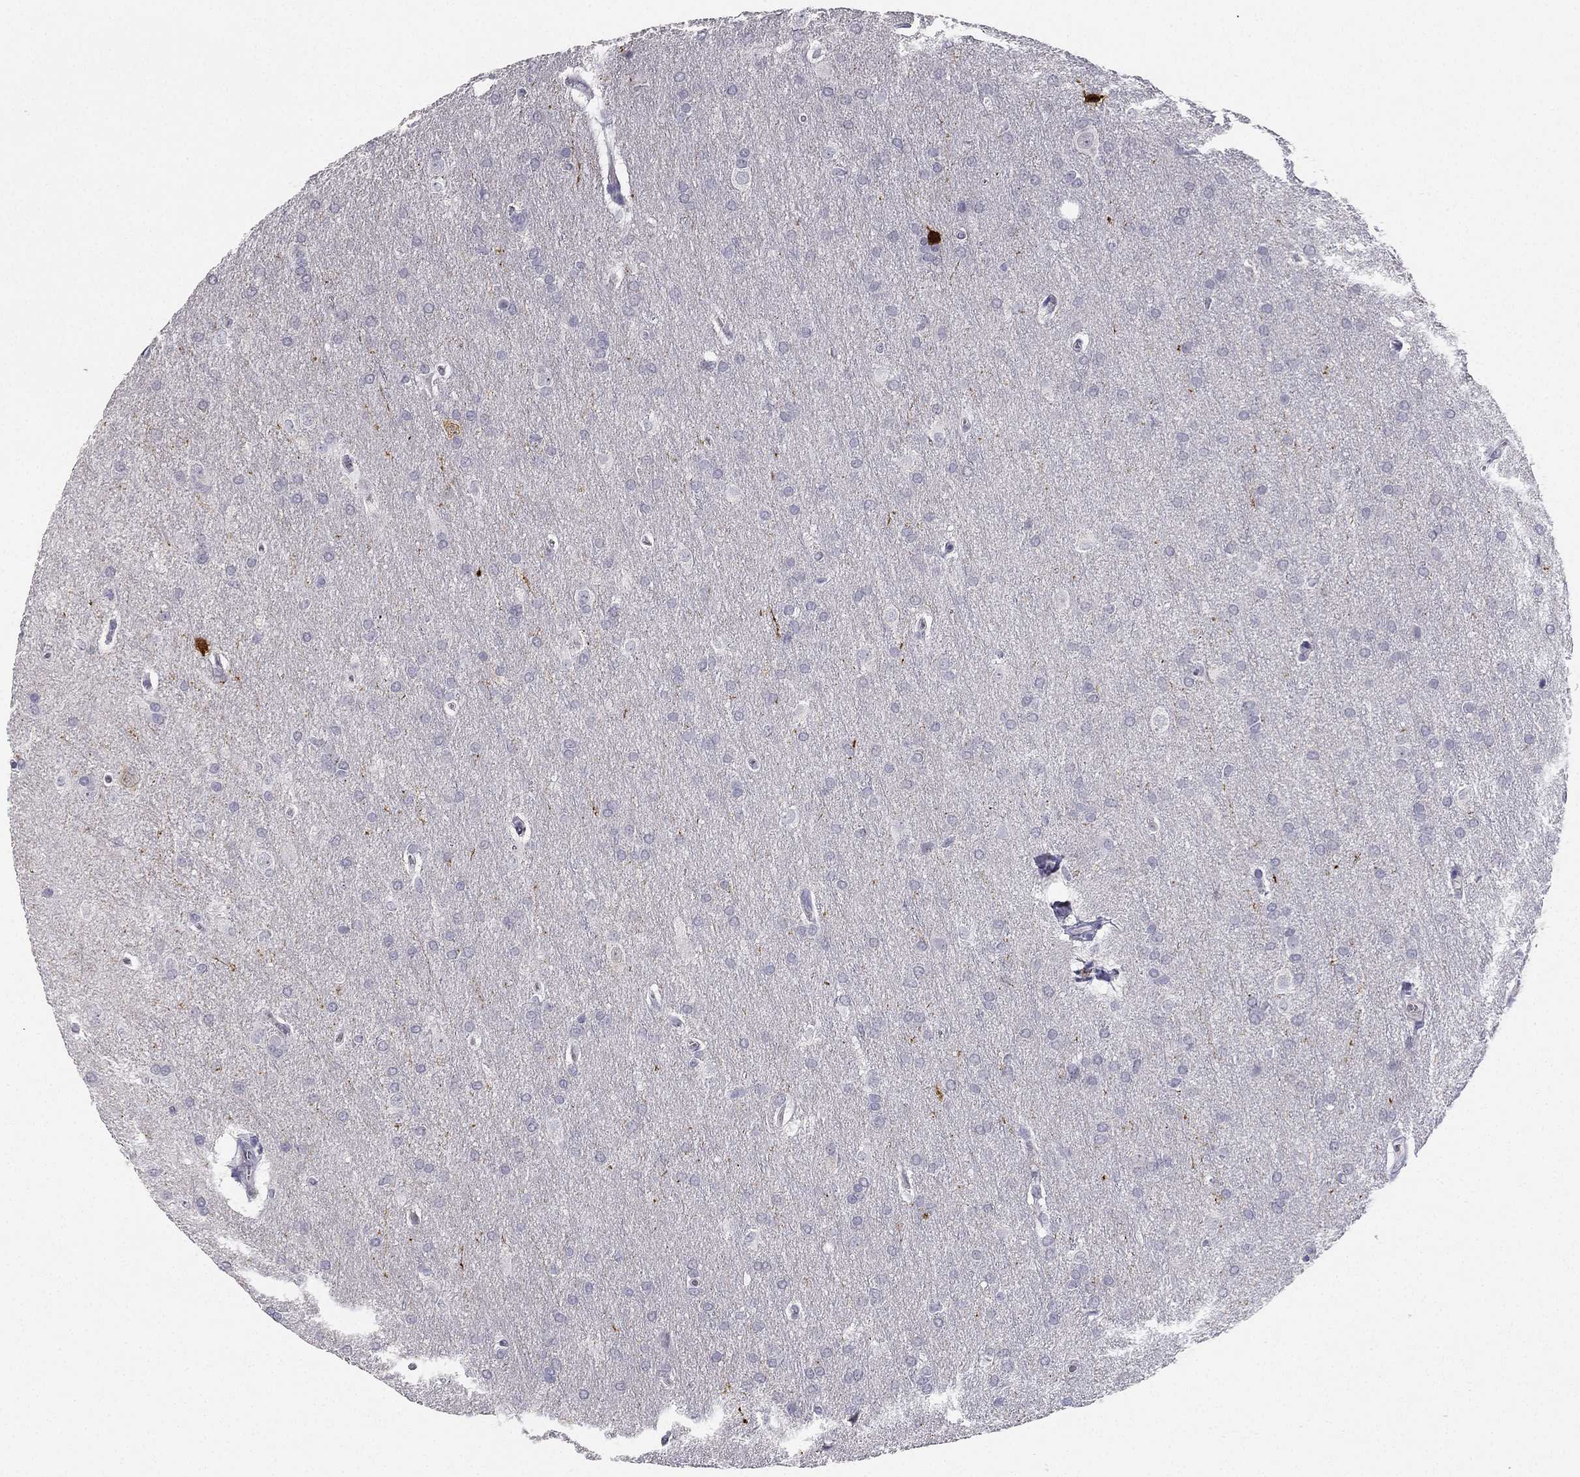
{"staining": {"intensity": "negative", "quantity": "none", "location": "none"}, "tissue": "glioma", "cell_type": "Tumor cells", "image_type": "cancer", "snomed": [{"axis": "morphology", "description": "Glioma, malignant, Low grade"}, {"axis": "topography", "description": "Brain"}], "caption": "There is no significant staining in tumor cells of malignant glioma (low-grade).", "gene": "CALB2", "patient": {"sex": "female", "age": 32}}